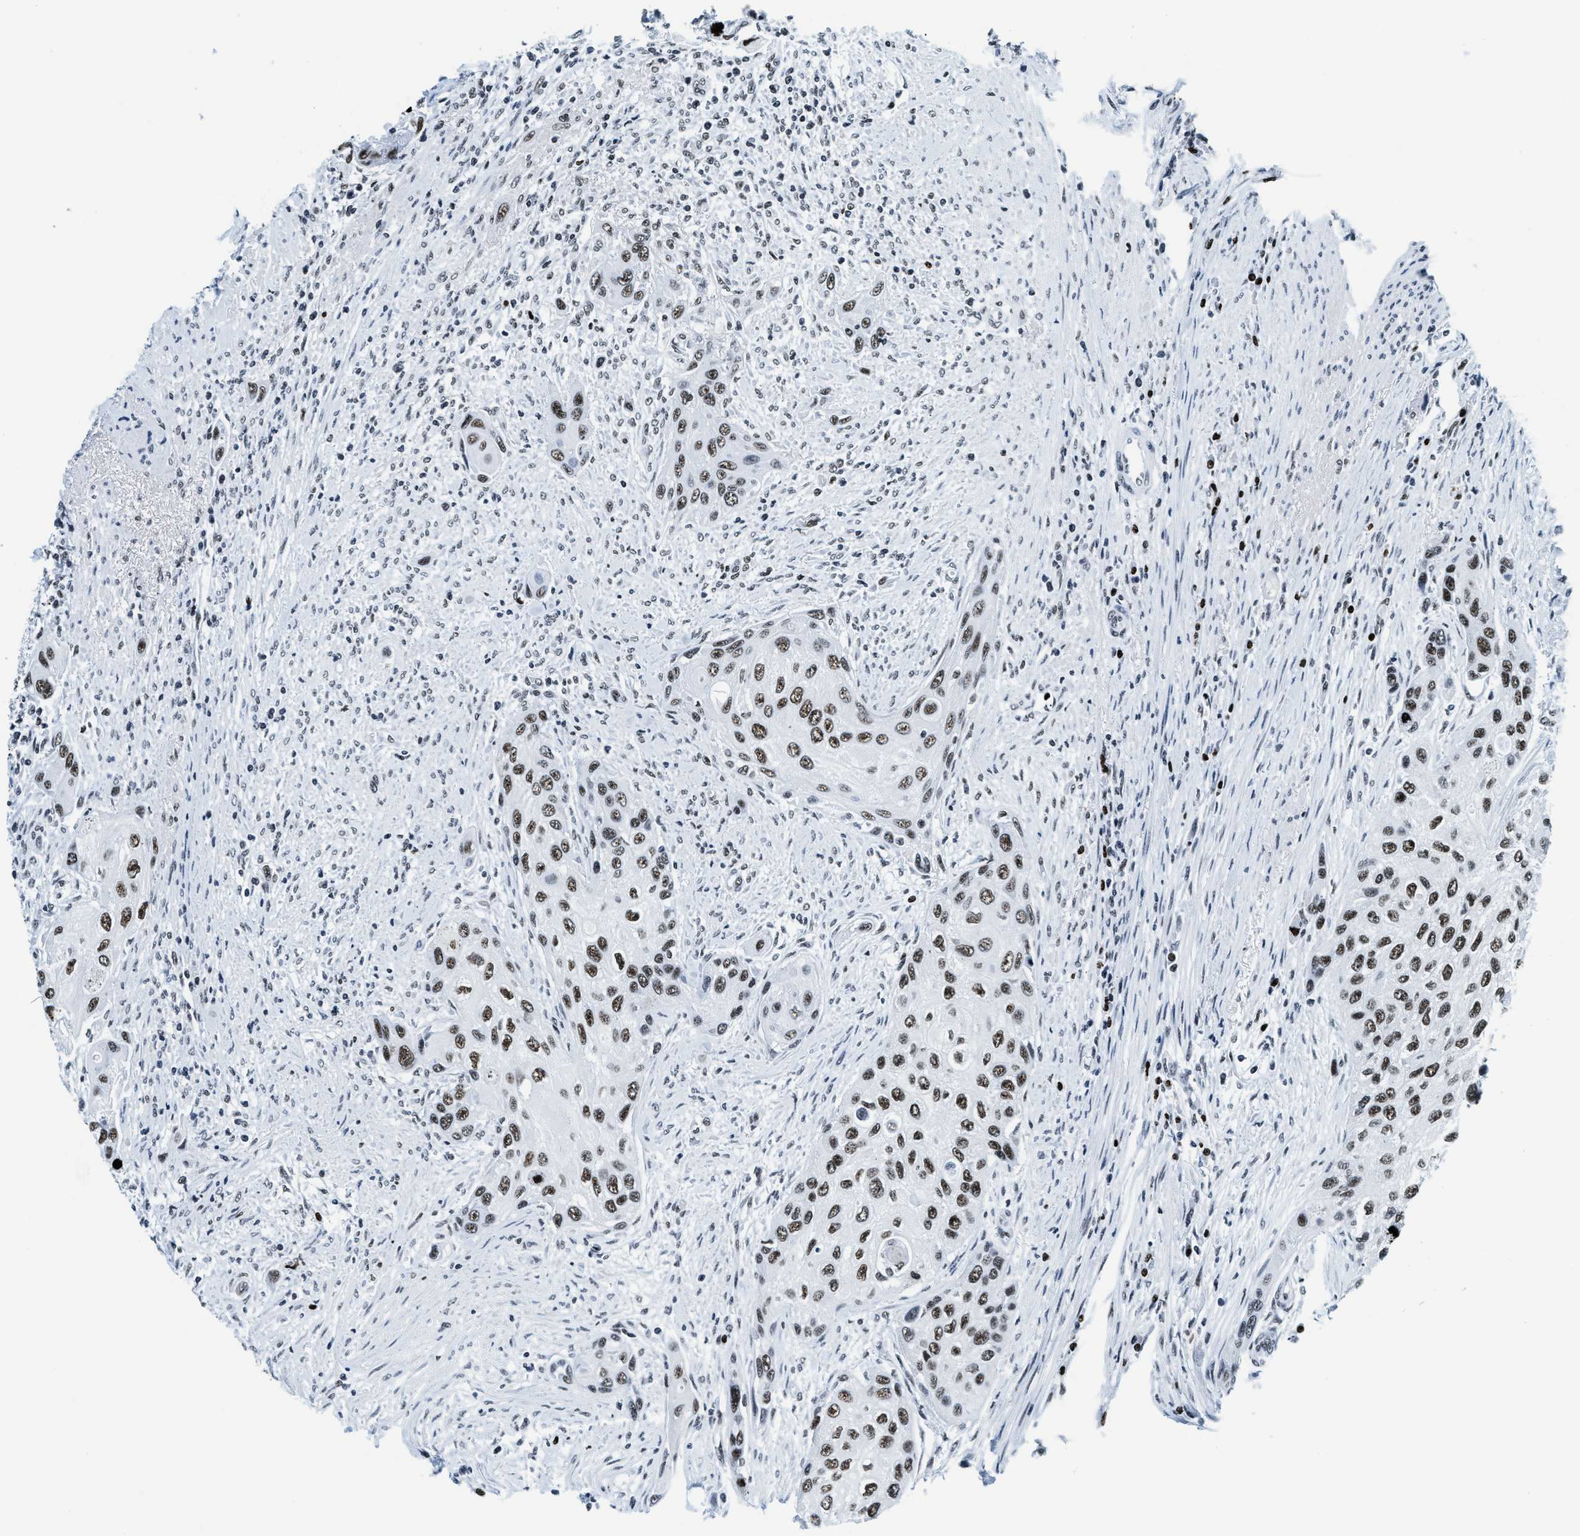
{"staining": {"intensity": "strong", "quantity": ">75%", "location": "nuclear"}, "tissue": "urothelial cancer", "cell_type": "Tumor cells", "image_type": "cancer", "snomed": [{"axis": "morphology", "description": "Urothelial carcinoma, High grade"}, {"axis": "topography", "description": "Urinary bladder"}], "caption": "Urothelial carcinoma (high-grade) stained with DAB (3,3'-diaminobenzidine) IHC exhibits high levels of strong nuclear positivity in approximately >75% of tumor cells. (DAB (3,3'-diaminobenzidine) IHC with brightfield microscopy, high magnification).", "gene": "TOP1", "patient": {"sex": "female", "age": 56}}